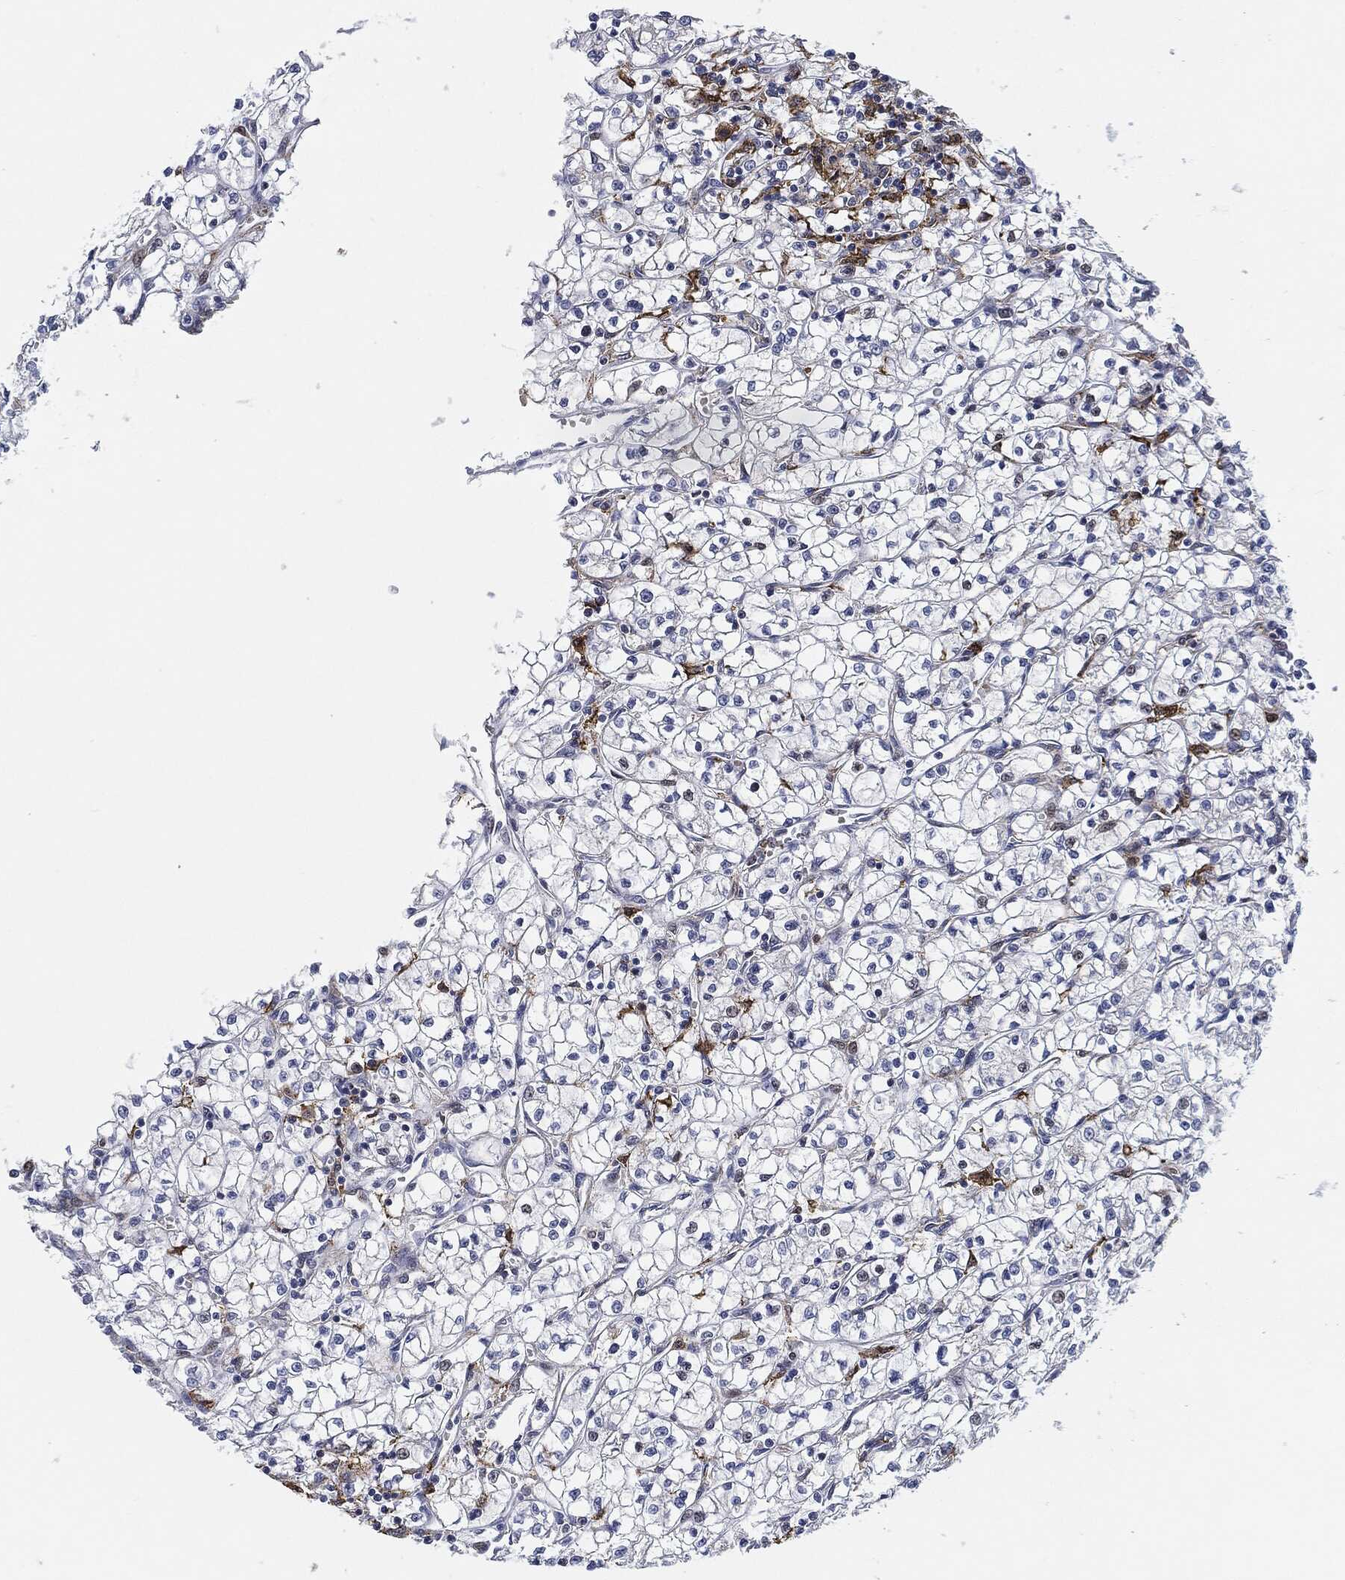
{"staining": {"intensity": "negative", "quantity": "none", "location": "none"}, "tissue": "renal cancer", "cell_type": "Tumor cells", "image_type": "cancer", "snomed": [{"axis": "morphology", "description": "Adenocarcinoma, NOS"}, {"axis": "topography", "description": "Kidney"}], "caption": "Human adenocarcinoma (renal) stained for a protein using IHC shows no expression in tumor cells.", "gene": "NANOS3", "patient": {"sex": "female", "age": 64}}